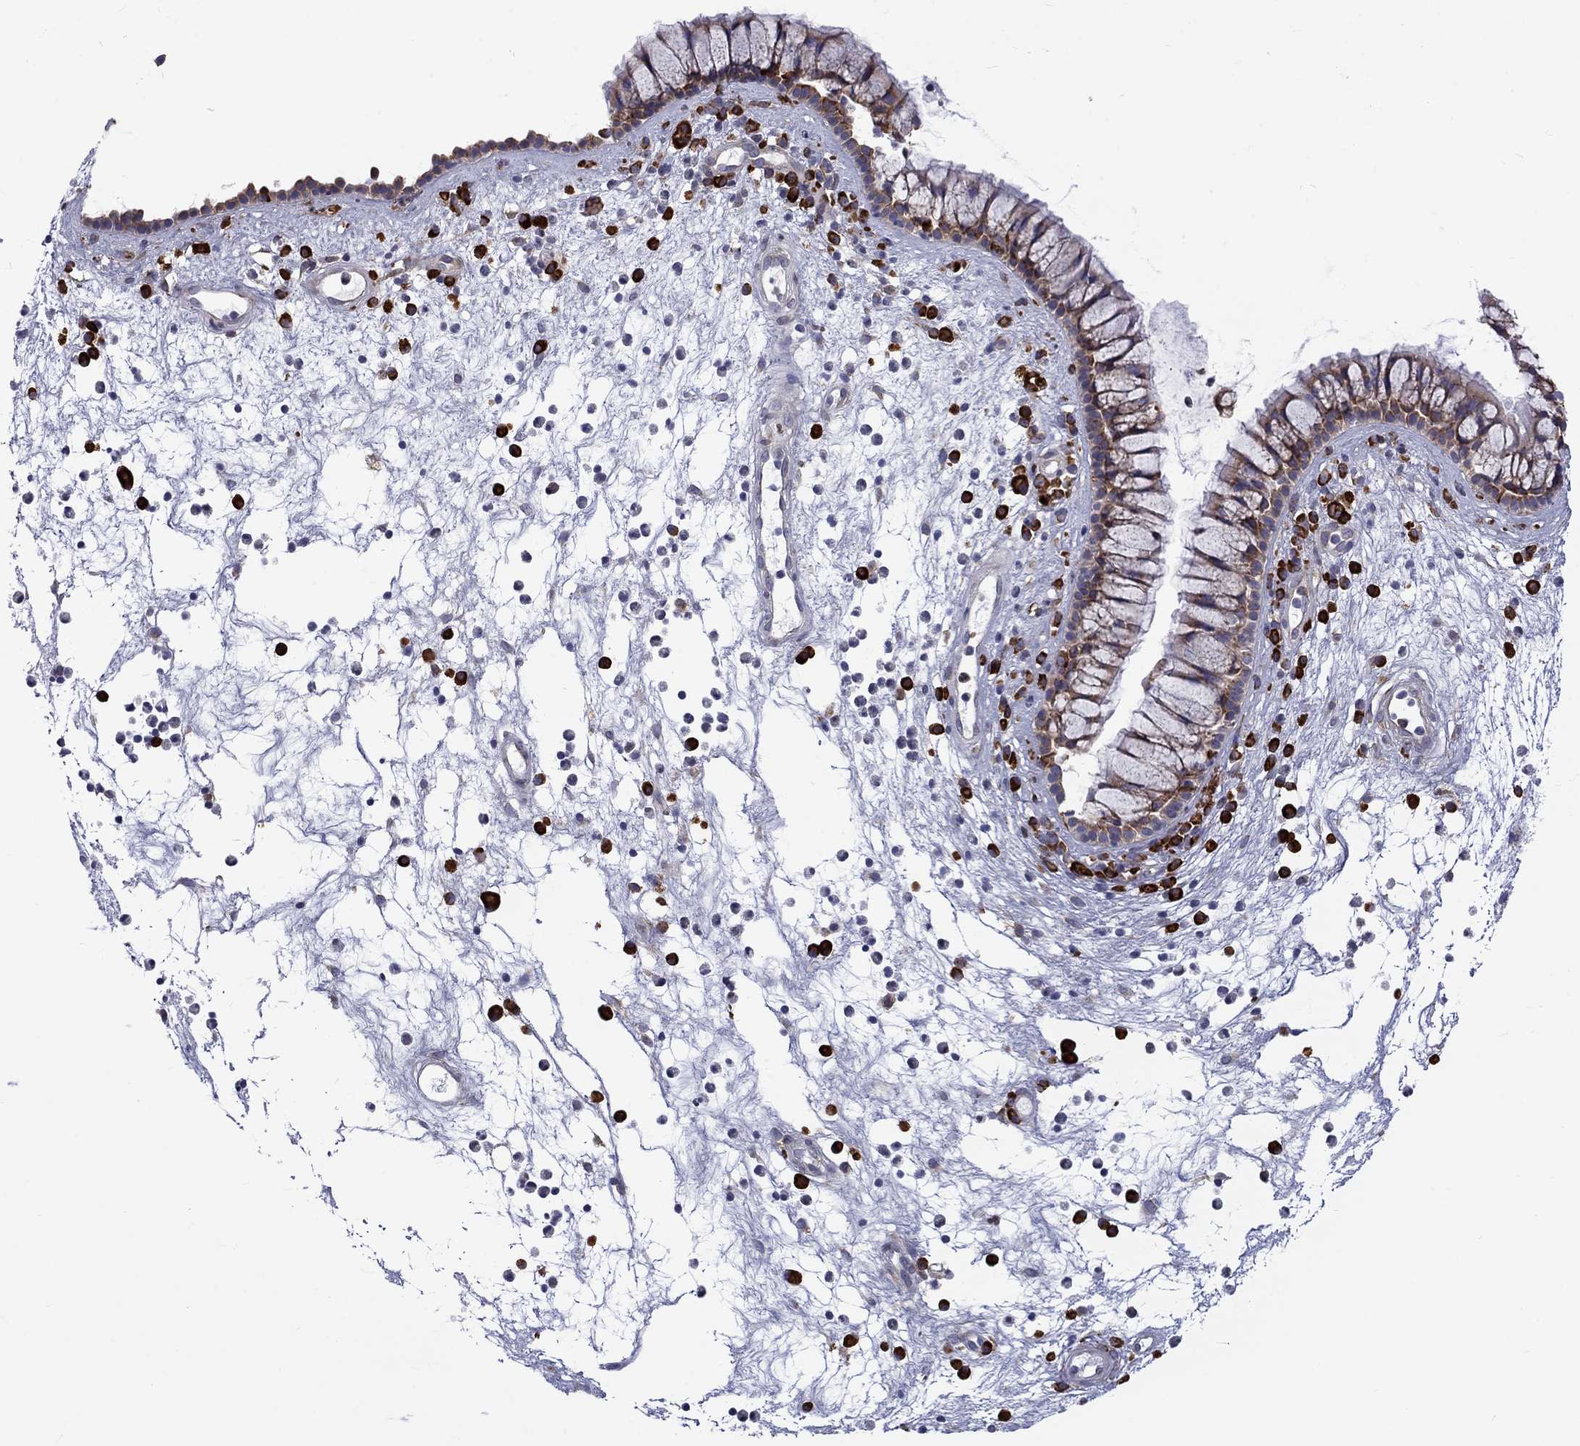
{"staining": {"intensity": "moderate", "quantity": "25%-75%", "location": "cytoplasmic/membranous"}, "tissue": "nasopharynx", "cell_type": "Respiratory epithelial cells", "image_type": "normal", "snomed": [{"axis": "morphology", "description": "Normal tissue, NOS"}, {"axis": "topography", "description": "Nasopharynx"}], "caption": "Respiratory epithelial cells reveal moderate cytoplasmic/membranous expression in approximately 25%-75% of cells in unremarkable nasopharynx.", "gene": "PABPC4", "patient": {"sex": "male", "age": 77}}